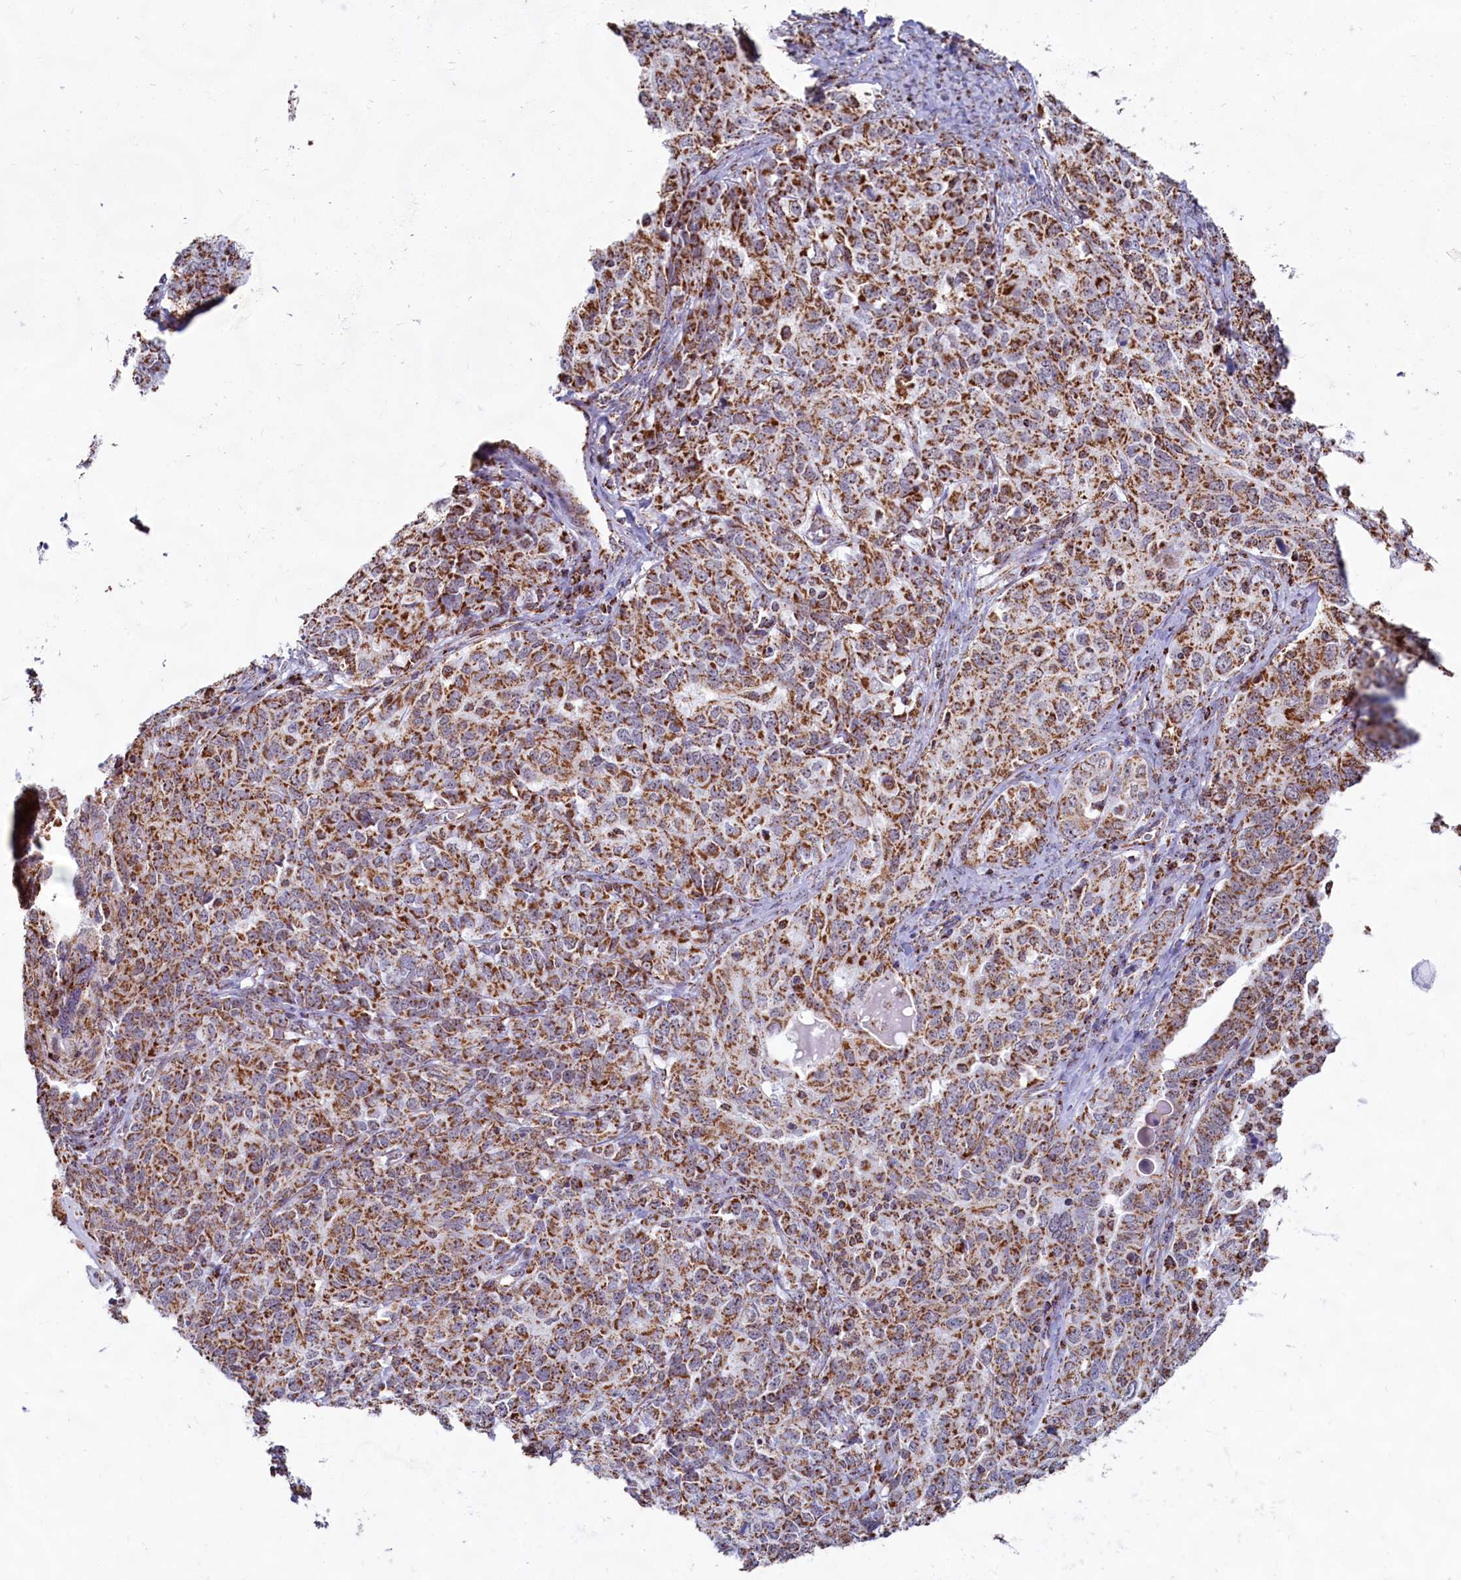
{"staining": {"intensity": "strong", "quantity": ">75%", "location": "cytoplasmic/membranous"}, "tissue": "ovarian cancer", "cell_type": "Tumor cells", "image_type": "cancer", "snomed": [{"axis": "morphology", "description": "Carcinoma, endometroid"}, {"axis": "topography", "description": "Ovary"}], "caption": "Protein staining exhibits strong cytoplasmic/membranous positivity in about >75% of tumor cells in ovarian endometroid carcinoma.", "gene": "C1D", "patient": {"sex": "female", "age": 62}}